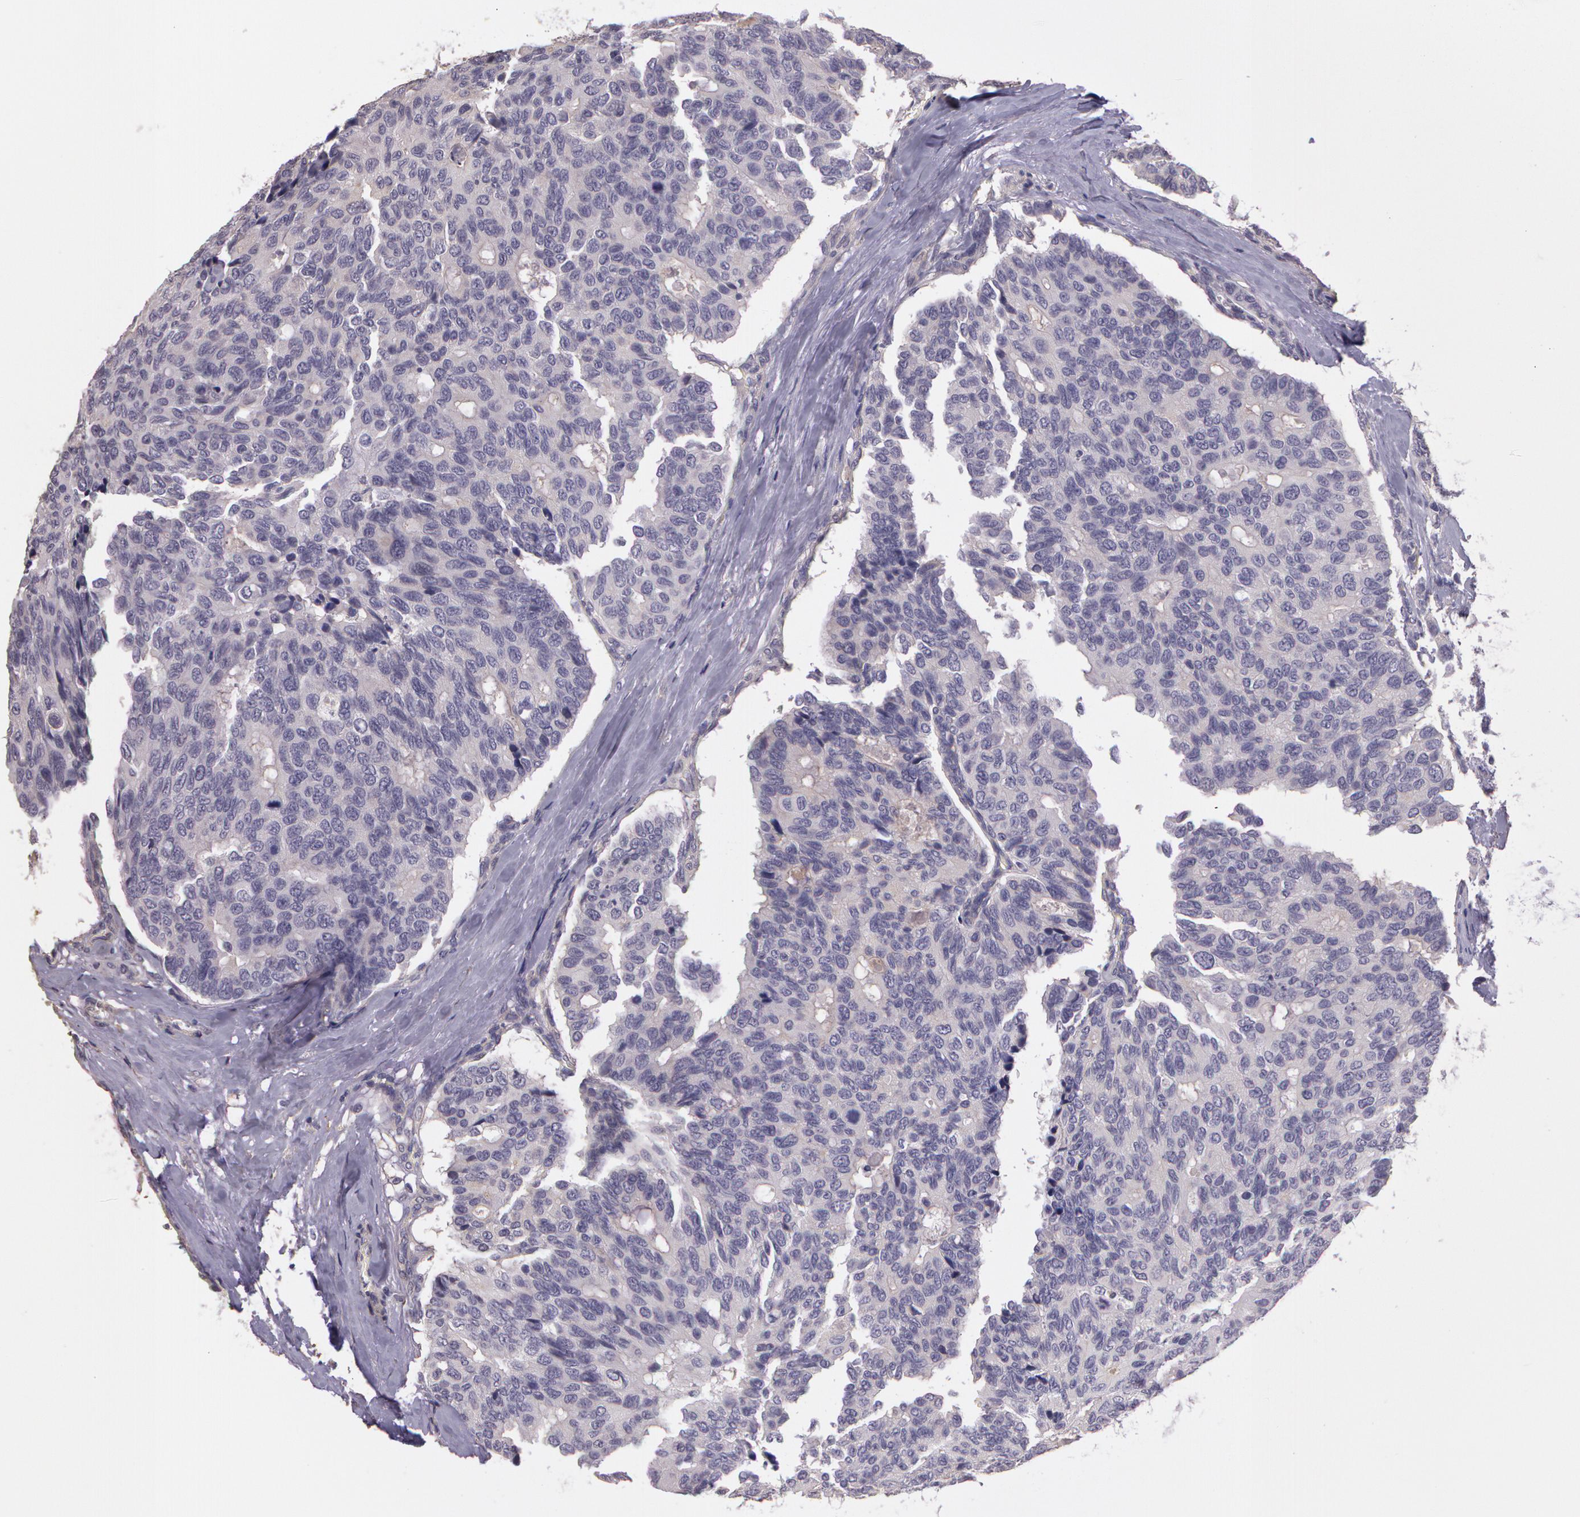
{"staining": {"intensity": "negative", "quantity": "none", "location": "none"}, "tissue": "breast cancer", "cell_type": "Tumor cells", "image_type": "cancer", "snomed": [{"axis": "morphology", "description": "Duct carcinoma"}, {"axis": "topography", "description": "Breast"}], "caption": "Immunohistochemical staining of human invasive ductal carcinoma (breast) reveals no significant positivity in tumor cells.", "gene": "G2E3", "patient": {"sex": "female", "age": 69}}